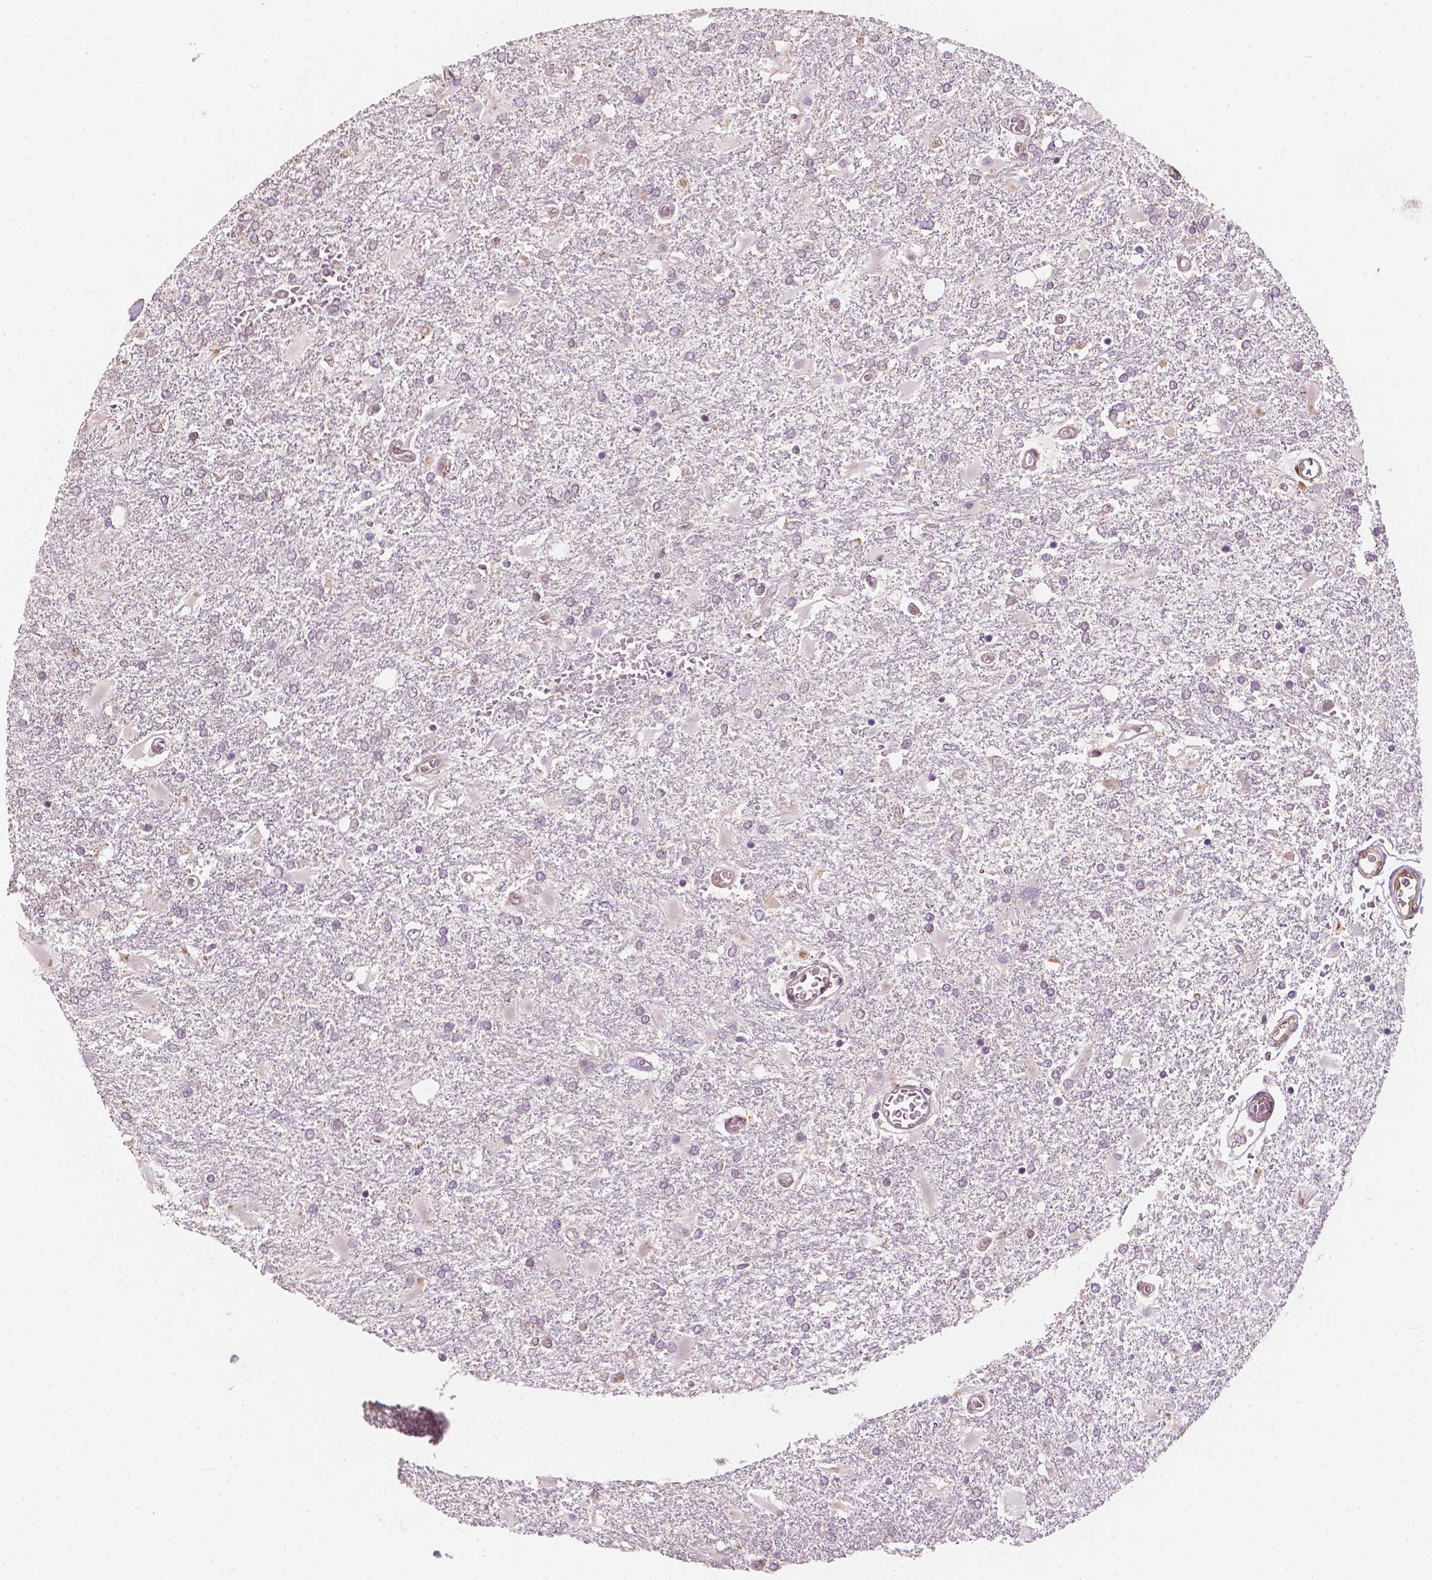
{"staining": {"intensity": "negative", "quantity": "none", "location": "none"}, "tissue": "glioma", "cell_type": "Tumor cells", "image_type": "cancer", "snomed": [{"axis": "morphology", "description": "Glioma, malignant, High grade"}, {"axis": "topography", "description": "Cerebral cortex"}], "caption": "Image shows no significant protein expression in tumor cells of glioma. The staining was performed using DAB (3,3'-diaminobenzidine) to visualize the protein expression in brown, while the nuclei were stained in blue with hematoxylin (Magnification: 20x).", "gene": "G3BP1", "patient": {"sex": "male", "age": 79}}